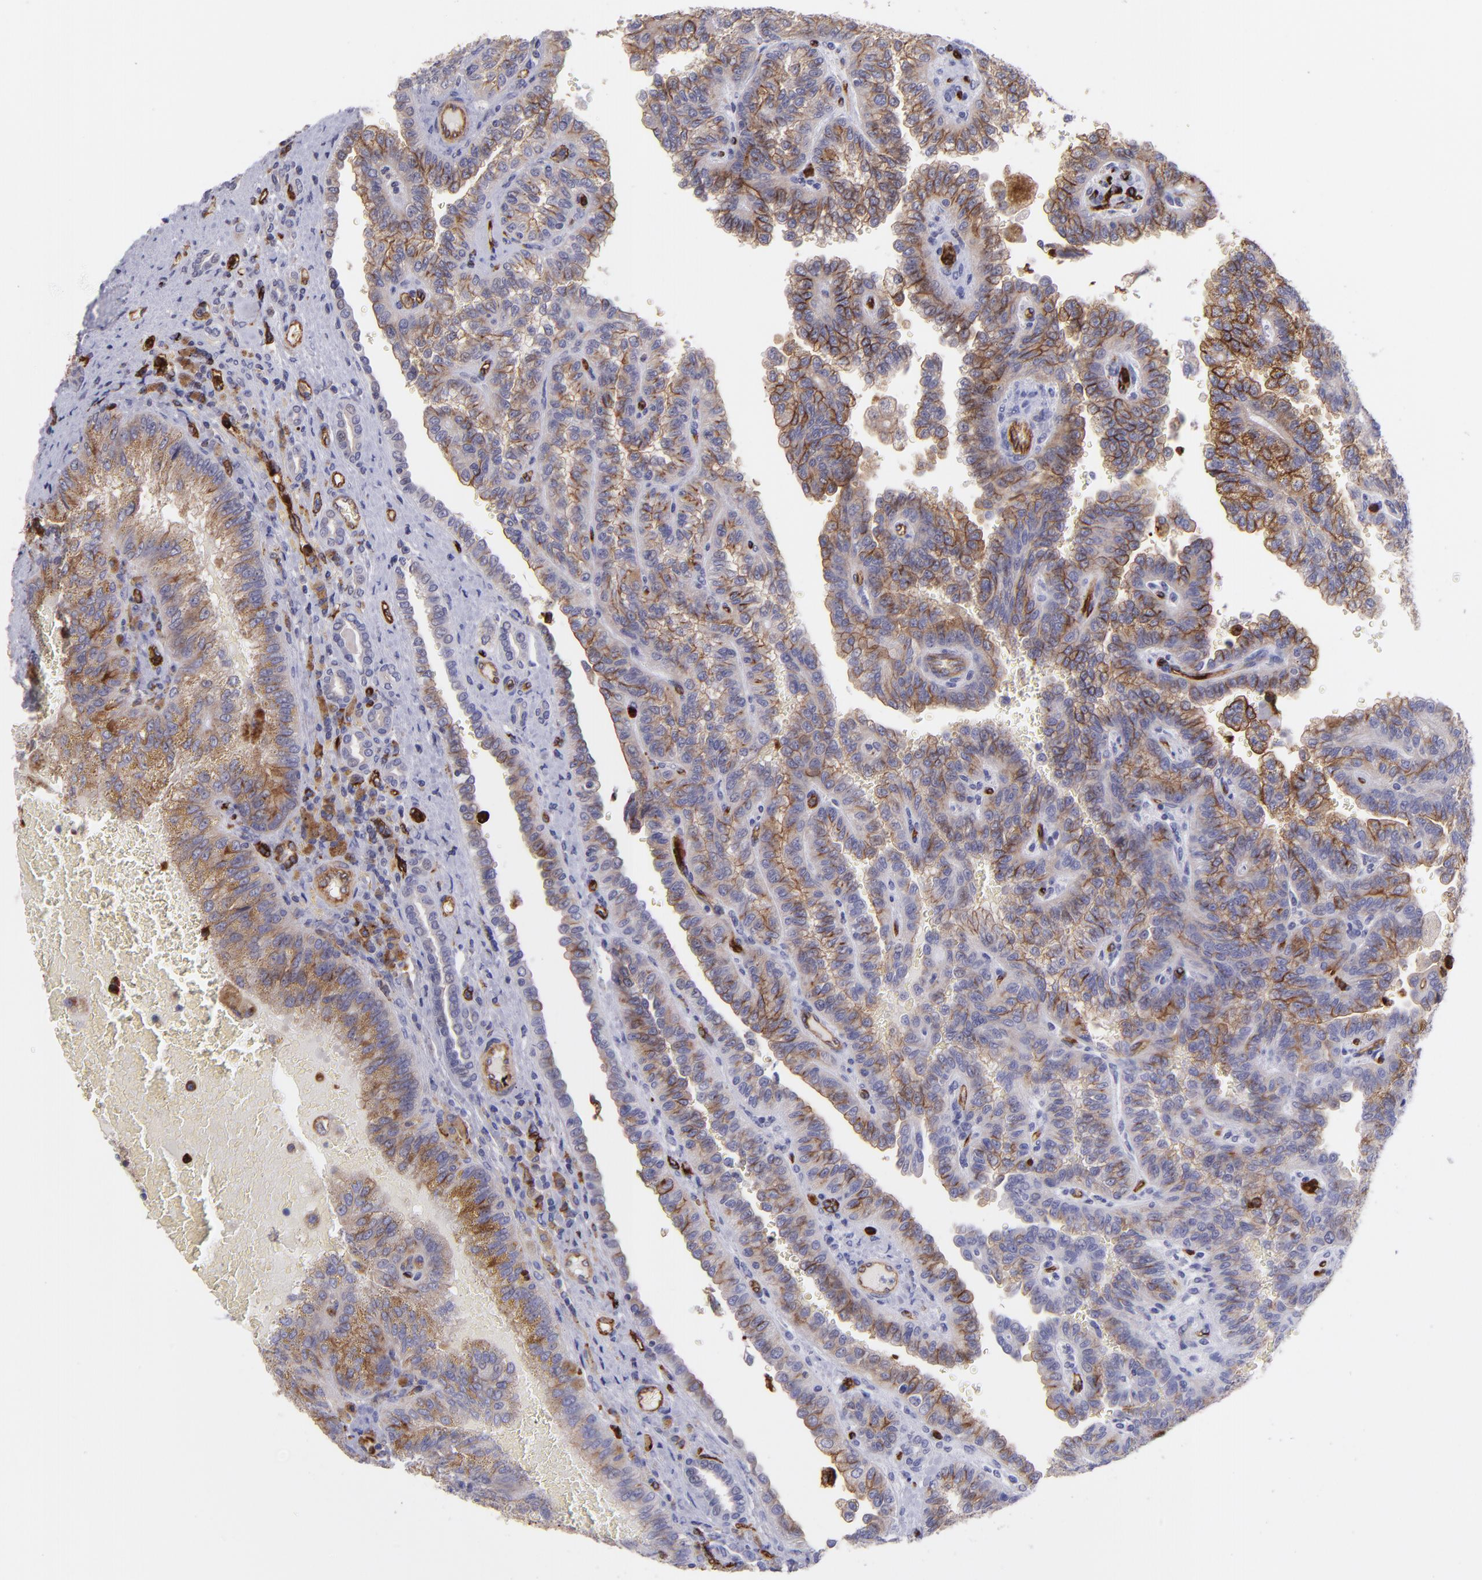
{"staining": {"intensity": "weak", "quantity": ">75%", "location": "cytoplasmic/membranous"}, "tissue": "renal cancer", "cell_type": "Tumor cells", "image_type": "cancer", "snomed": [{"axis": "morphology", "description": "Inflammation, NOS"}, {"axis": "morphology", "description": "Adenocarcinoma, NOS"}, {"axis": "topography", "description": "Kidney"}], "caption": "Weak cytoplasmic/membranous expression is seen in approximately >75% of tumor cells in renal cancer (adenocarcinoma). (brown staining indicates protein expression, while blue staining denotes nuclei).", "gene": "DYSF", "patient": {"sex": "male", "age": 68}}